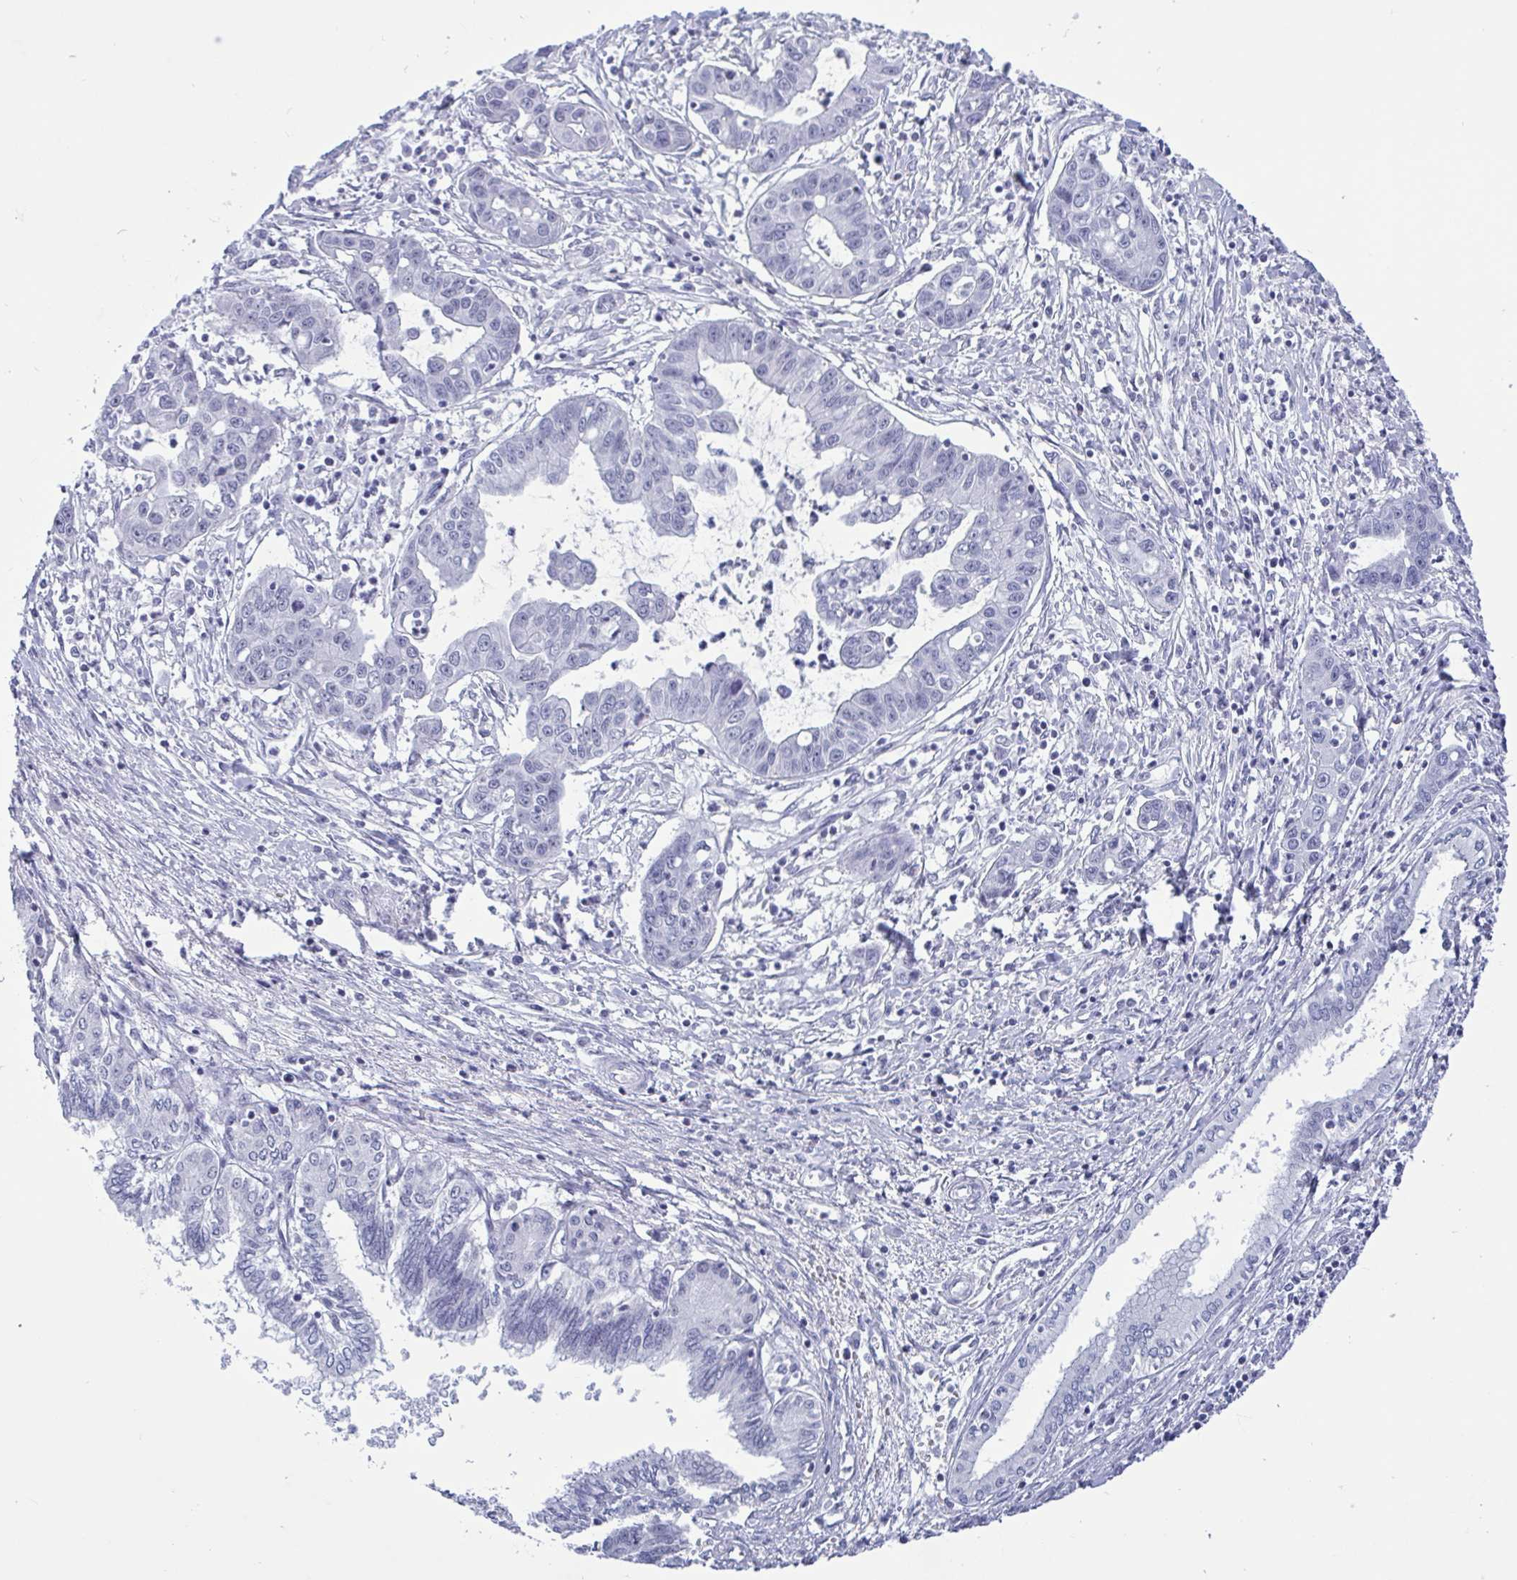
{"staining": {"intensity": "negative", "quantity": "none", "location": "none"}, "tissue": "liver cancer", "cell_type": "Tumor cells", "image_type": "cancer", "snomed": [{"axis": "morphology", "description": "Cholangiocarcinoma"}, {"axis": "topography", "description": "Liver"}], "caption": "High magnification brightfield microscopy of liver cancer (cholangiocarcinoma) stained with DAB (3,3'-diaminobenzidine) (brown) and counterstained with hematoxylin (blue): tumor cells show no significant staining.", "gene": "BZW1", "patient": {"sex": "male", "age": 58}}